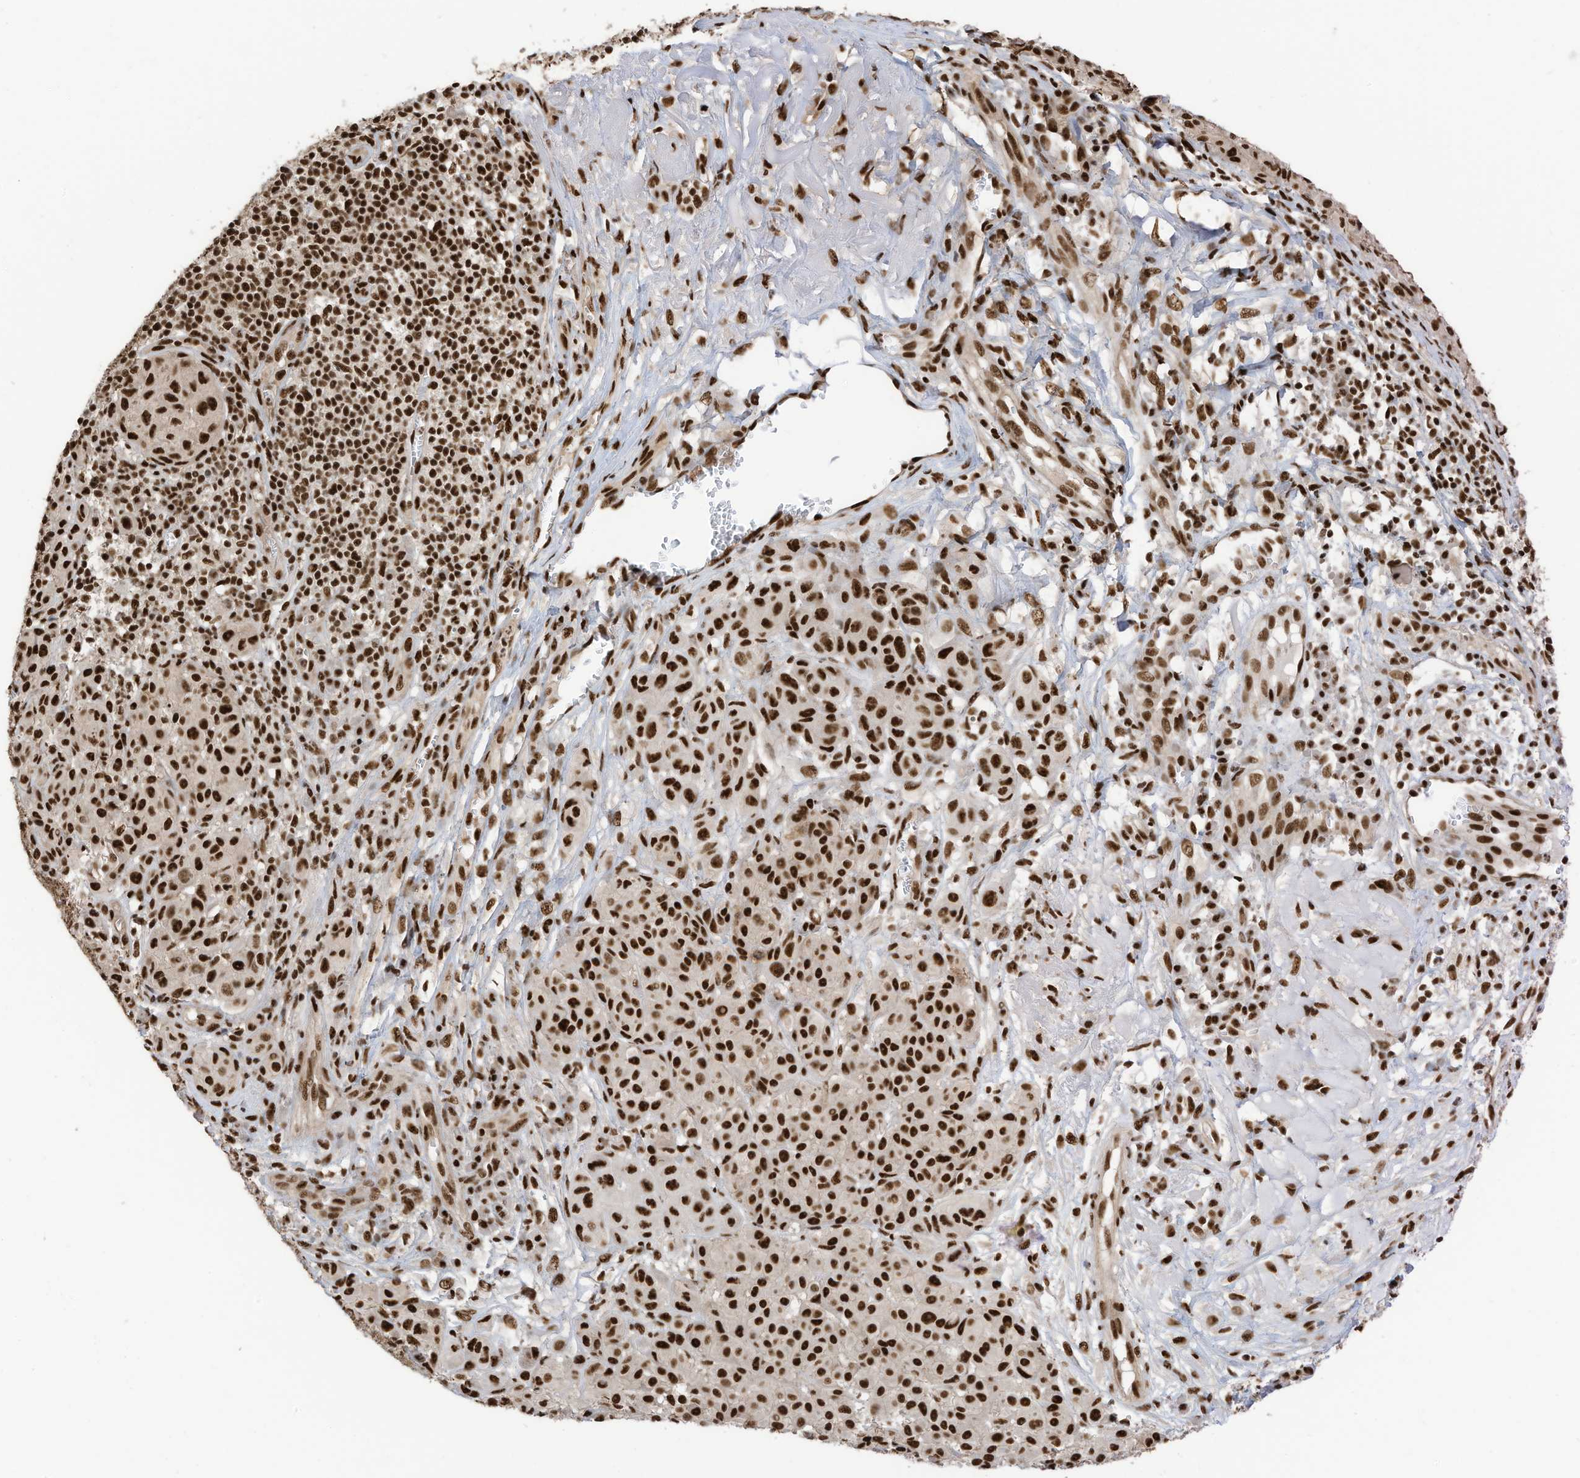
{"staining": {"intensity": "strong", "quantity": ">75%", "location": "nuclear"}, "tissue": "melanoma", "cell_type": "Tumor cells", "image_type": "cancer", "snomed": [{"axis": "morphology", "description": "Malignant melanoma, NOS"}, {"axis": "topography", "description": "Skin"}], "caption": "Tumor cells display strong nuclear staining in approximately >75% of cells in melanoma.", "gene": "SF3A3", "patient": {"sex": "male", "age": 73}}